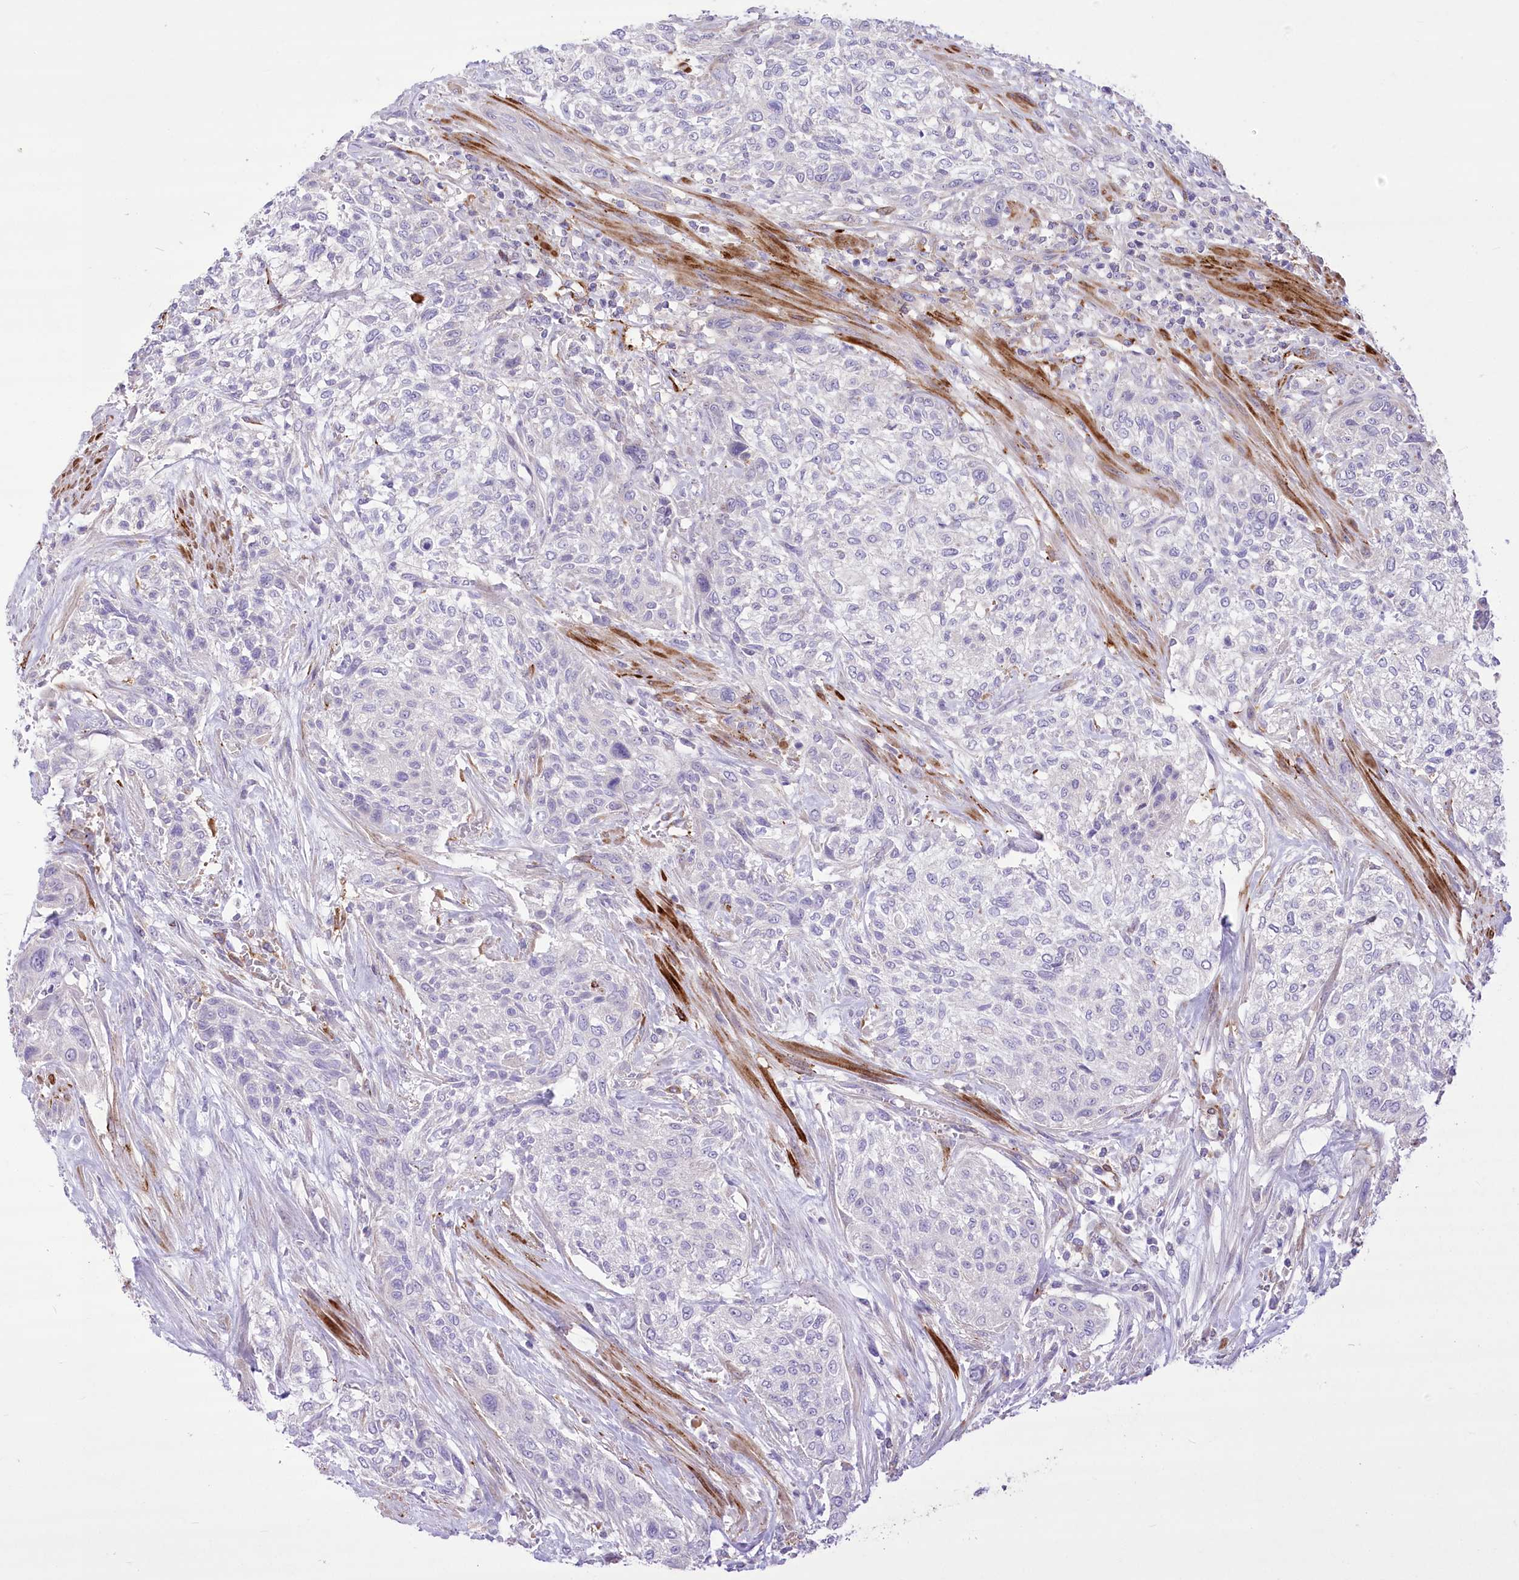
{"staining": {"intensity": "negative", "quantity": "none", "location": "none"}, "tissue": "urothelial cancer", "cell_type": "Tumor cells", "image_type": "cancer", "snomed": [{"axis": "morphology", "description": "Normal tissue, NOS"}, {"axis": "morphology", "description": "Urothelial carcinoma, NOS"}, {"axis": "topography", "description": "Urinary bladder"}, {"axis": "topography", "description": "Peripheral nerve tissue"}], "caption": "IHC photomicrograph of neoplastic tissue: human transitional cell carcinoma stained with DAB (3,3'-diaminobenzidine) displays no significant protein staining in tumor cells. (Brightfield microscopy of DAB immunohistochemistry (IHC) at high magnification).", "gene": "ANGPTL3", "patient": {"sex": "male", "age": 35}}